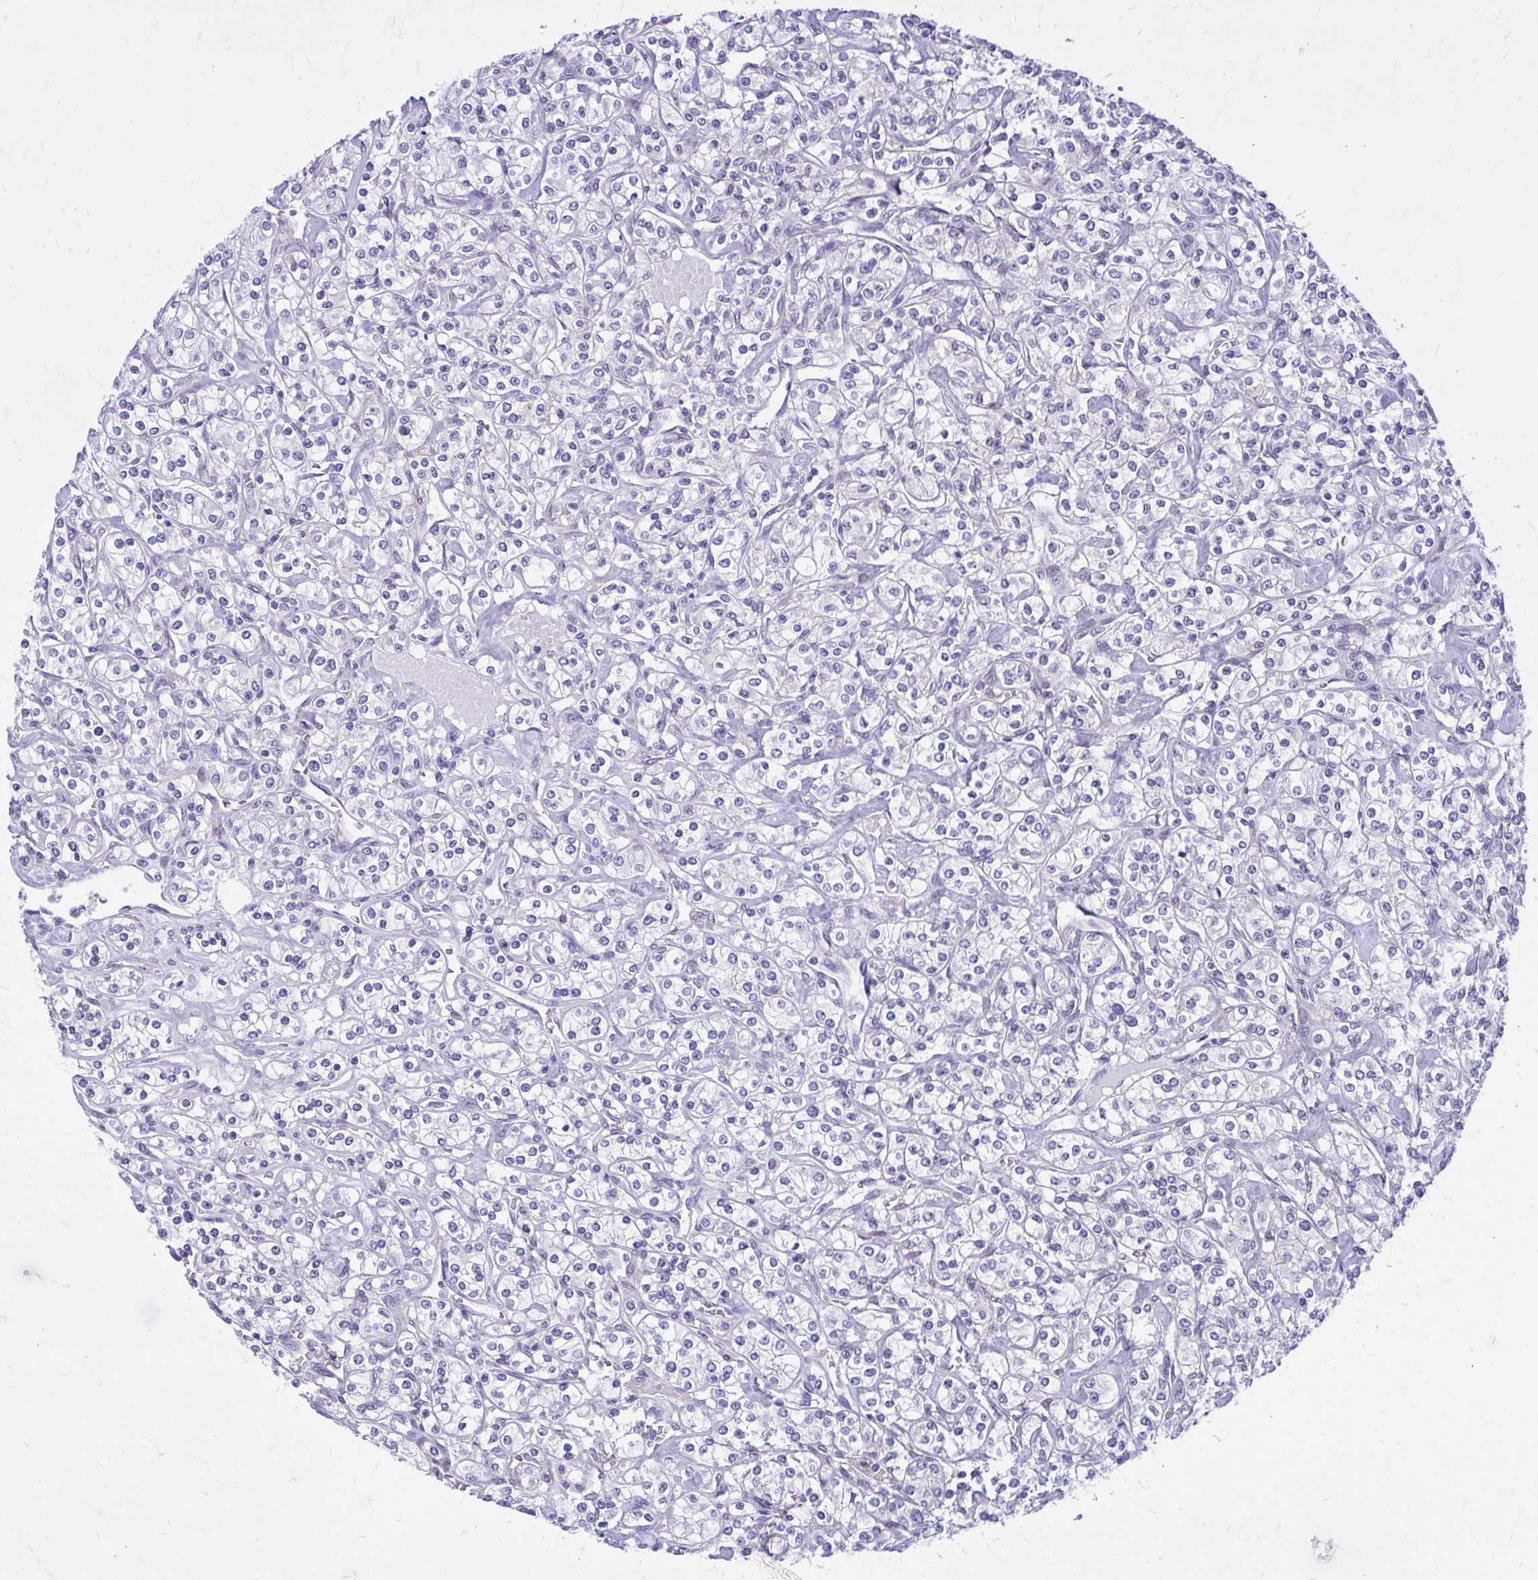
{"staining": {"intensity": "negative", "quantity": "none", "location": "none"}, "tissue": "renal cancer", "cell_type": "Tumor cells", "image_type": "cancer", "snomed": [{"axis": "morphology", "description": "Adenocarcinoma, NOS"}, {"axis": "topography", "description": "Kidney"}], "caption": "A photomicrograph of human renal adenocarcinoma is negative for staining in tumor cells.", "gene": "ADAMTSL1", "patient": {"sex": "male", "age": 77}}